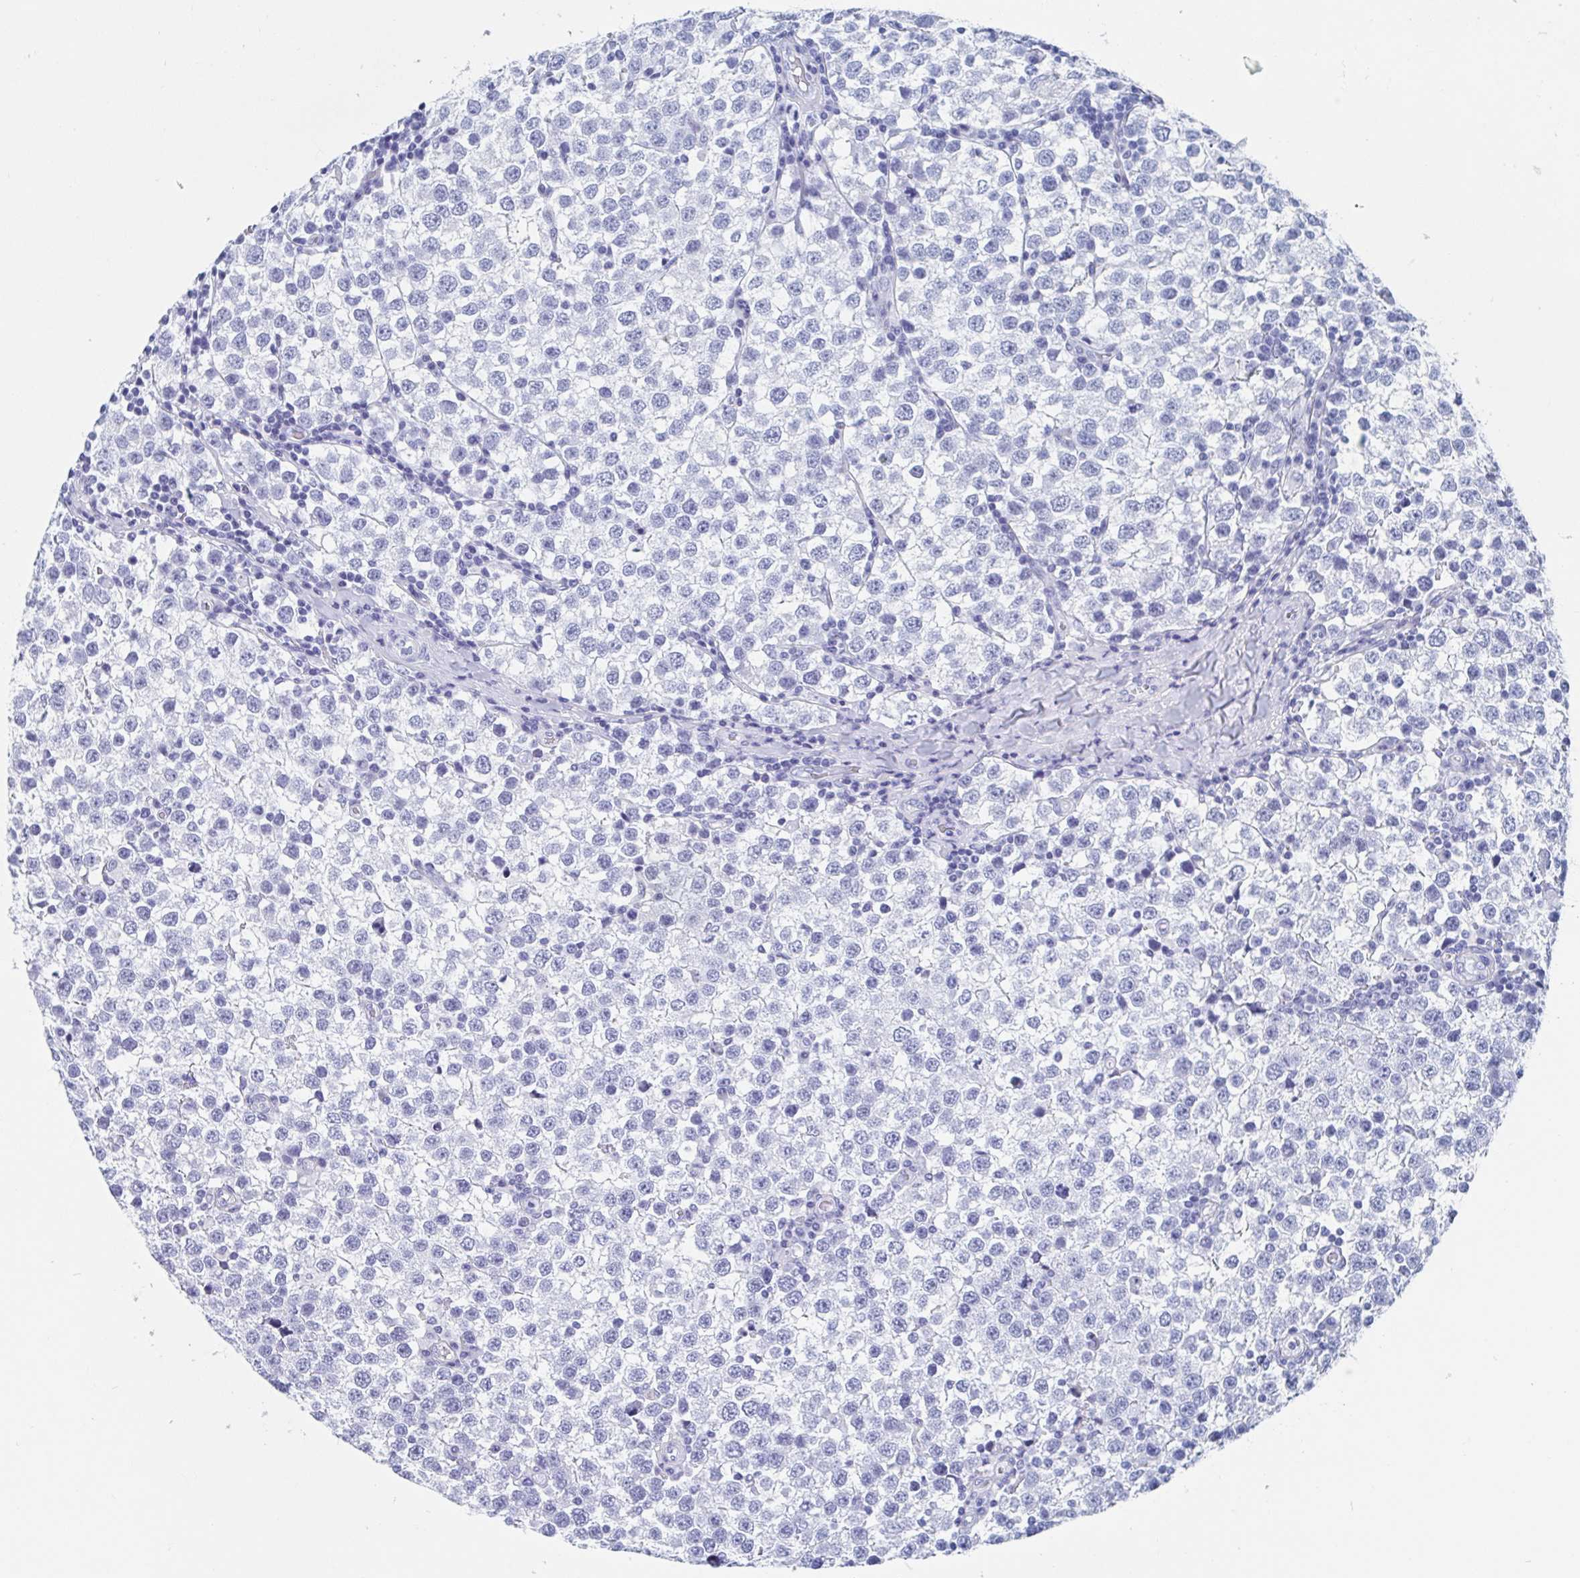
{"staining": {"intensity": "negative", "quantity": "none", "location": "none"}, "tissue": "testis cancer", "cell_type": "Tumor cells", "image_type": "cancer", "snomed": [{"axis": "morphology", "description": "Seminoma, NOS"}, {"axis": "topography", "description": "Testis"}], "caption": "The photomicrograph displays no significant positivity in tumor cells of testis cancer.", "gene": "C10orf53", "patient": {"sex": "male", "age": 34}}